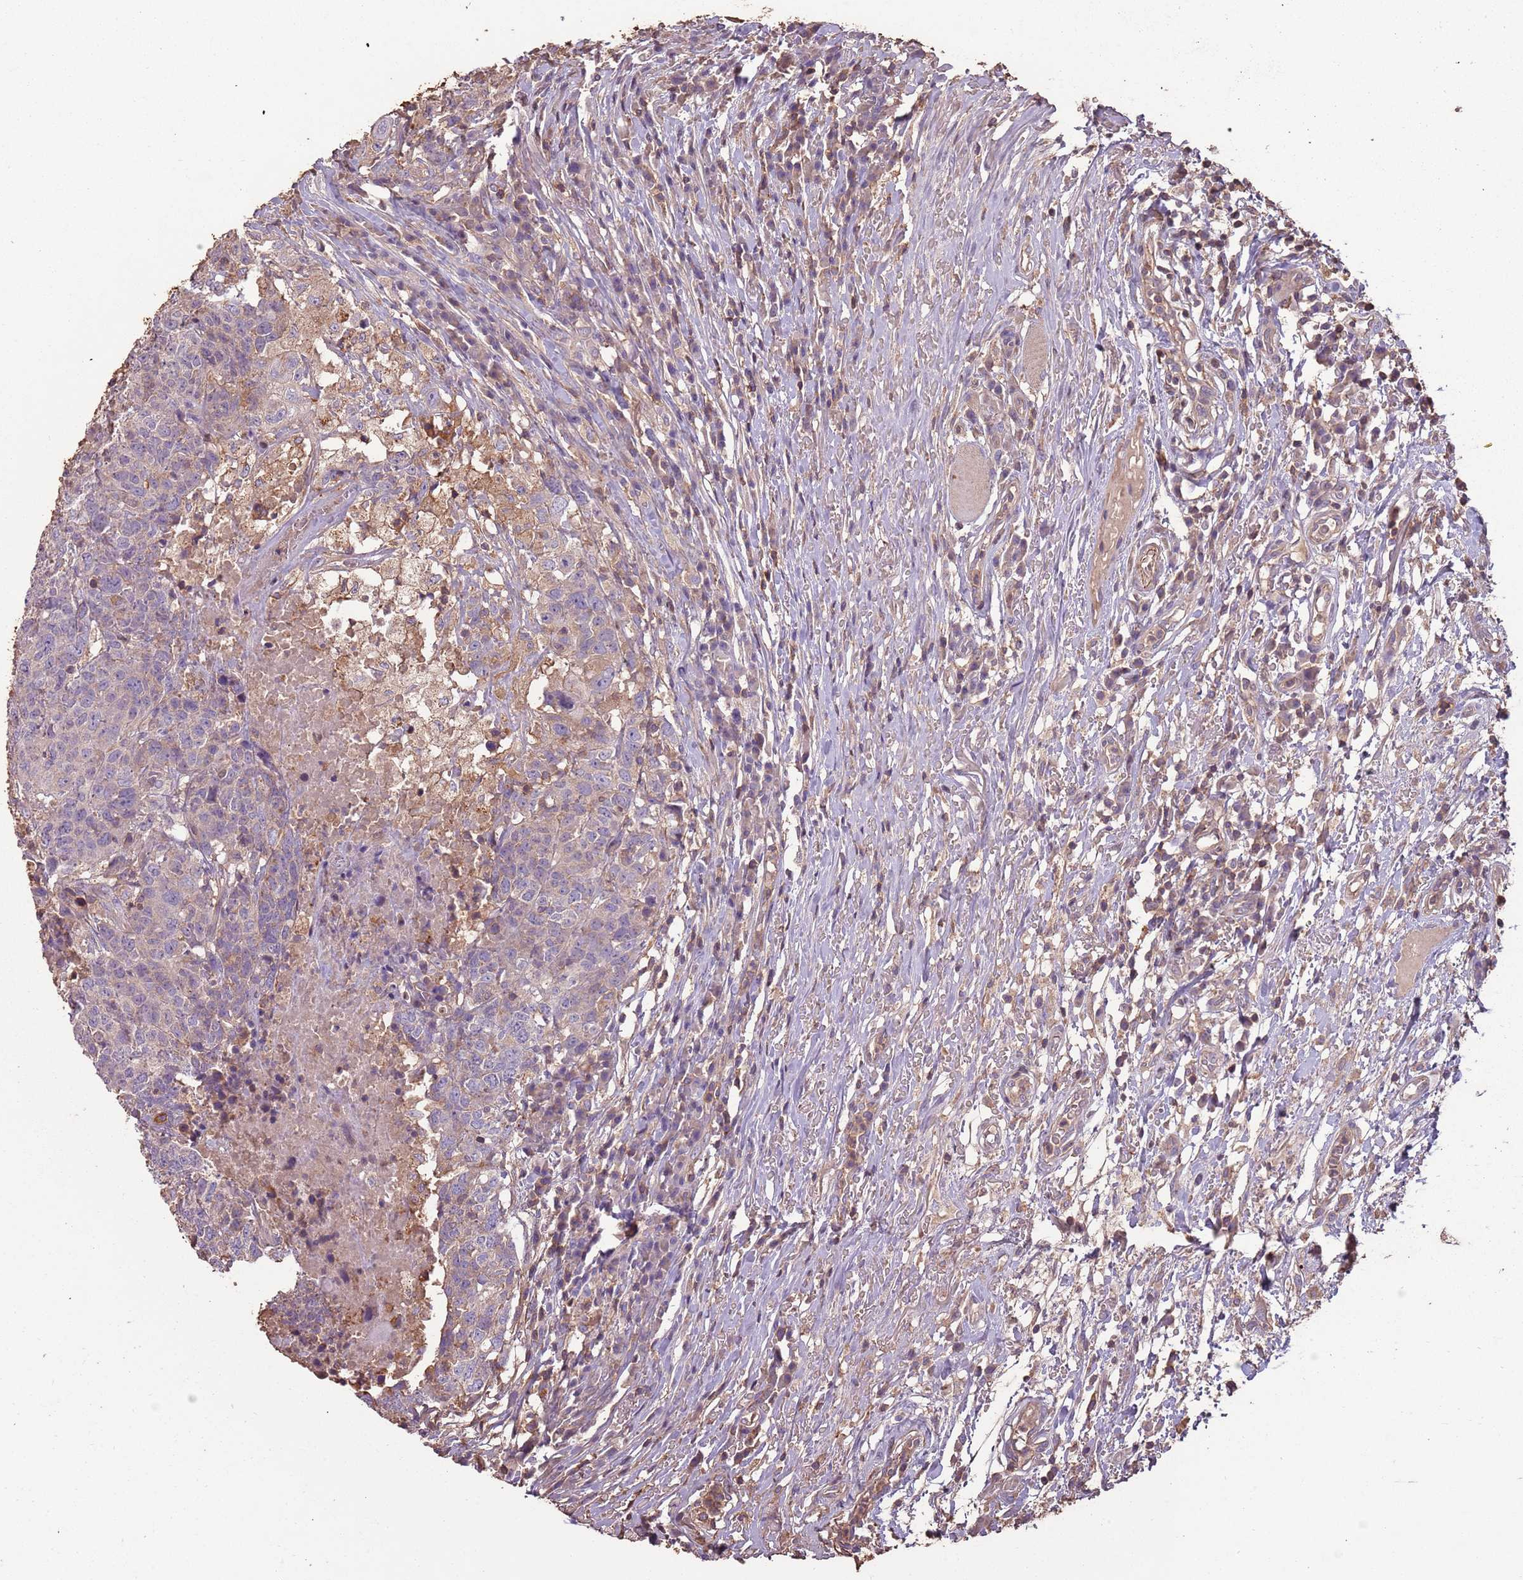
{"staining": {"intensity": "negative", "quantity": "none", "location": "none"}, "tissue": "head and neck cancer", "cell_type": "Tumor cells", "image_type": "cancer", "snomed": [{"axis": "morphology", "description": "Normal tissue, NOS"}, {"axis": "morphology", "description": "Squamous cell carcinoma, NOS"}, {"axis": "topography", "description": "Skeletal muscle"}, {"axis": "topography", "description": "Vascular tissue"}, {"axis": "topography", "description": "Peripheral nerve tissue"}, {"axis": "topography", "description": "Head-Neck"}], "caption": "This photomicrograph is of squamous cell carcinoma (head and neck) stained with immunohistochemistry (IHC) to label a protein in brown with the nuclei are counter-stained blue. There is no staining in tumor cells.", "gene": "FECH", "patient": {"sex": "male", "age": 66}}